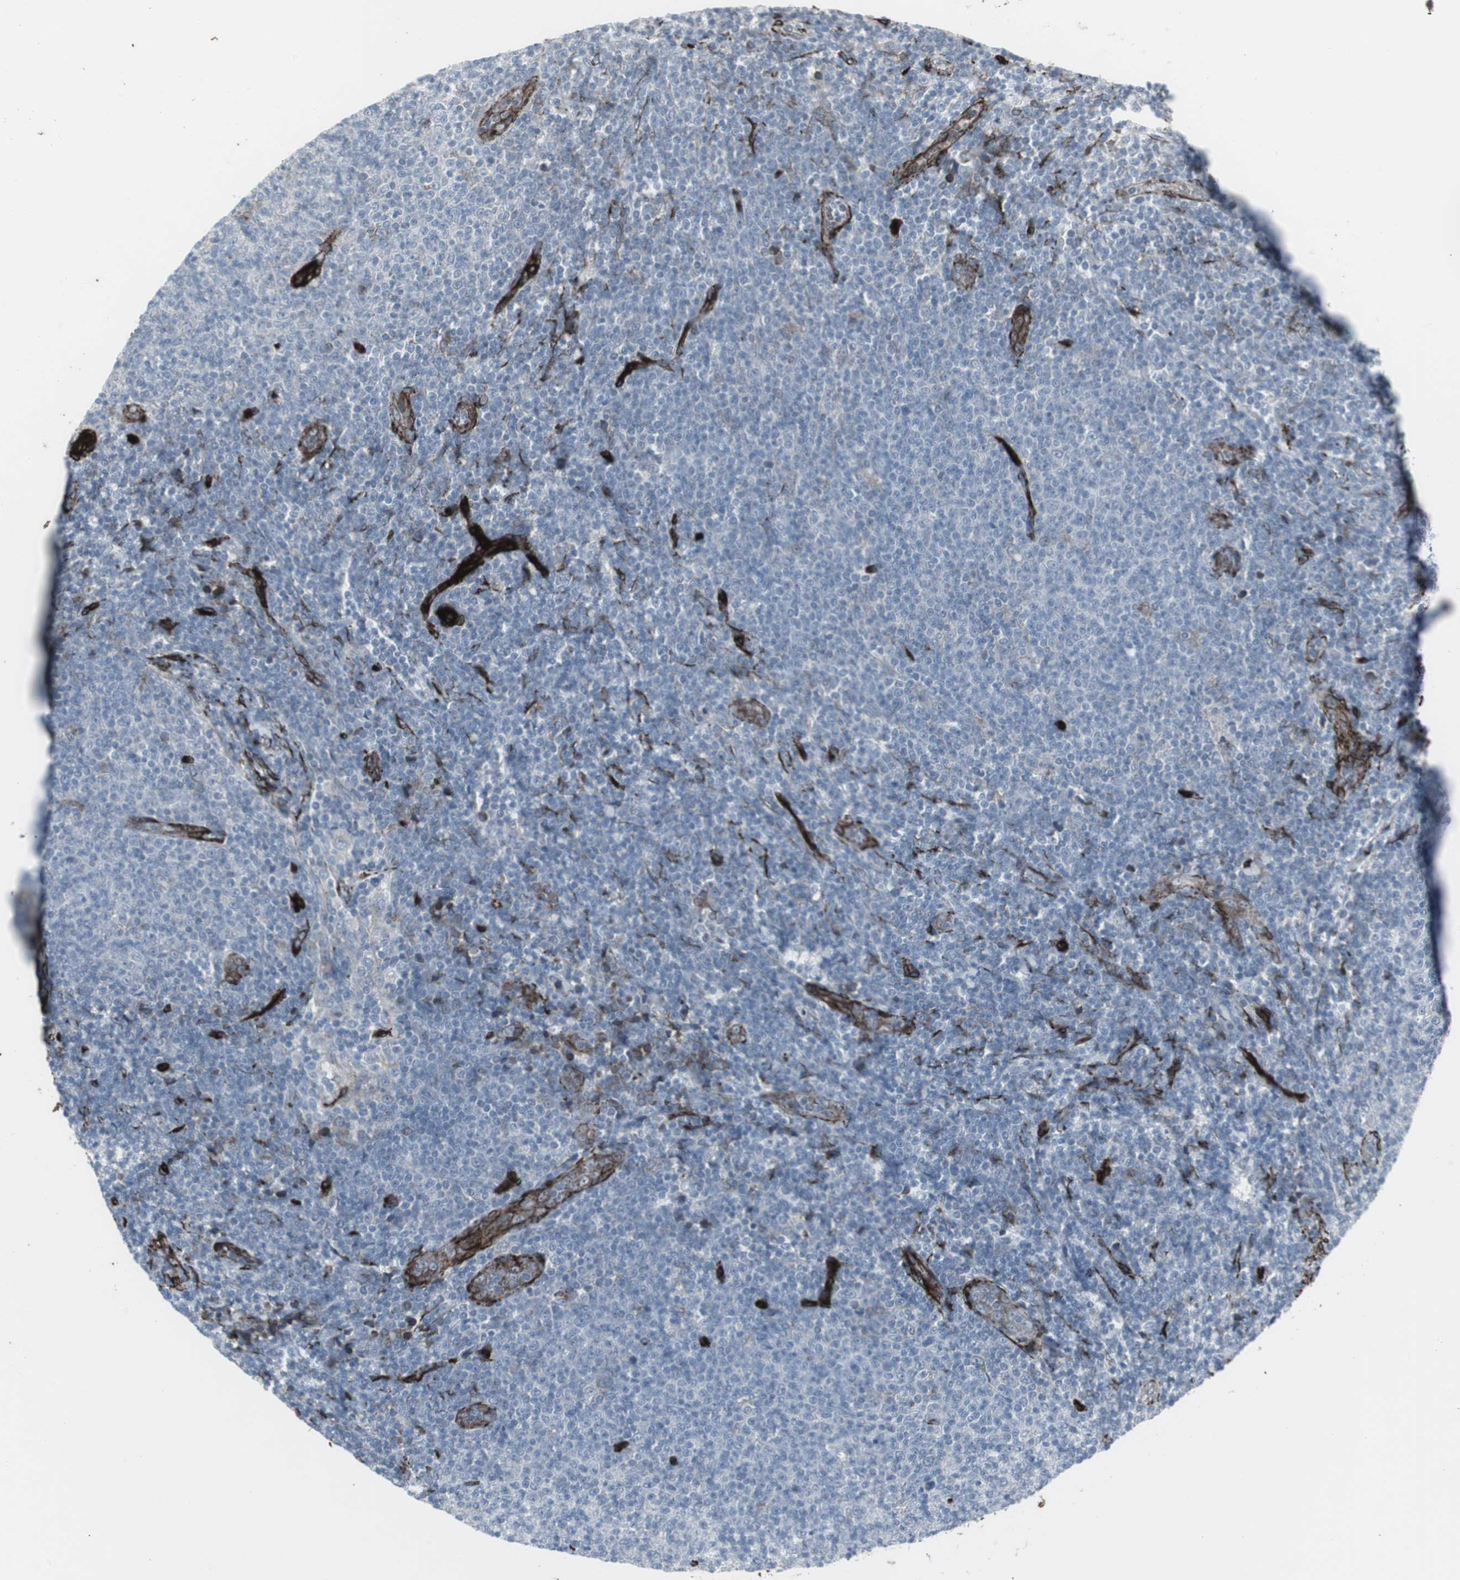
{"staining": {"intensity": "negative", "quantity": "none", "location": "none"}, "tissue": "lymphoma", "cell_type": "Tumor cells", "image_type": "cancer", "snomed": [{"axis": "morphology", "description": "Malignant lymphoma, non-Hodgkin's type, Low grade"}, {"axis": "topography", "description": "Lymph node"}], "caption": "High power microscopy photomicrograph of an immunohistochemistry (IHC) photomicrograph of lymphoma, revealing no significant staining in tumor cells.", "gene": "PDGFA", "patient": {"sex": "male", "age": 66}}